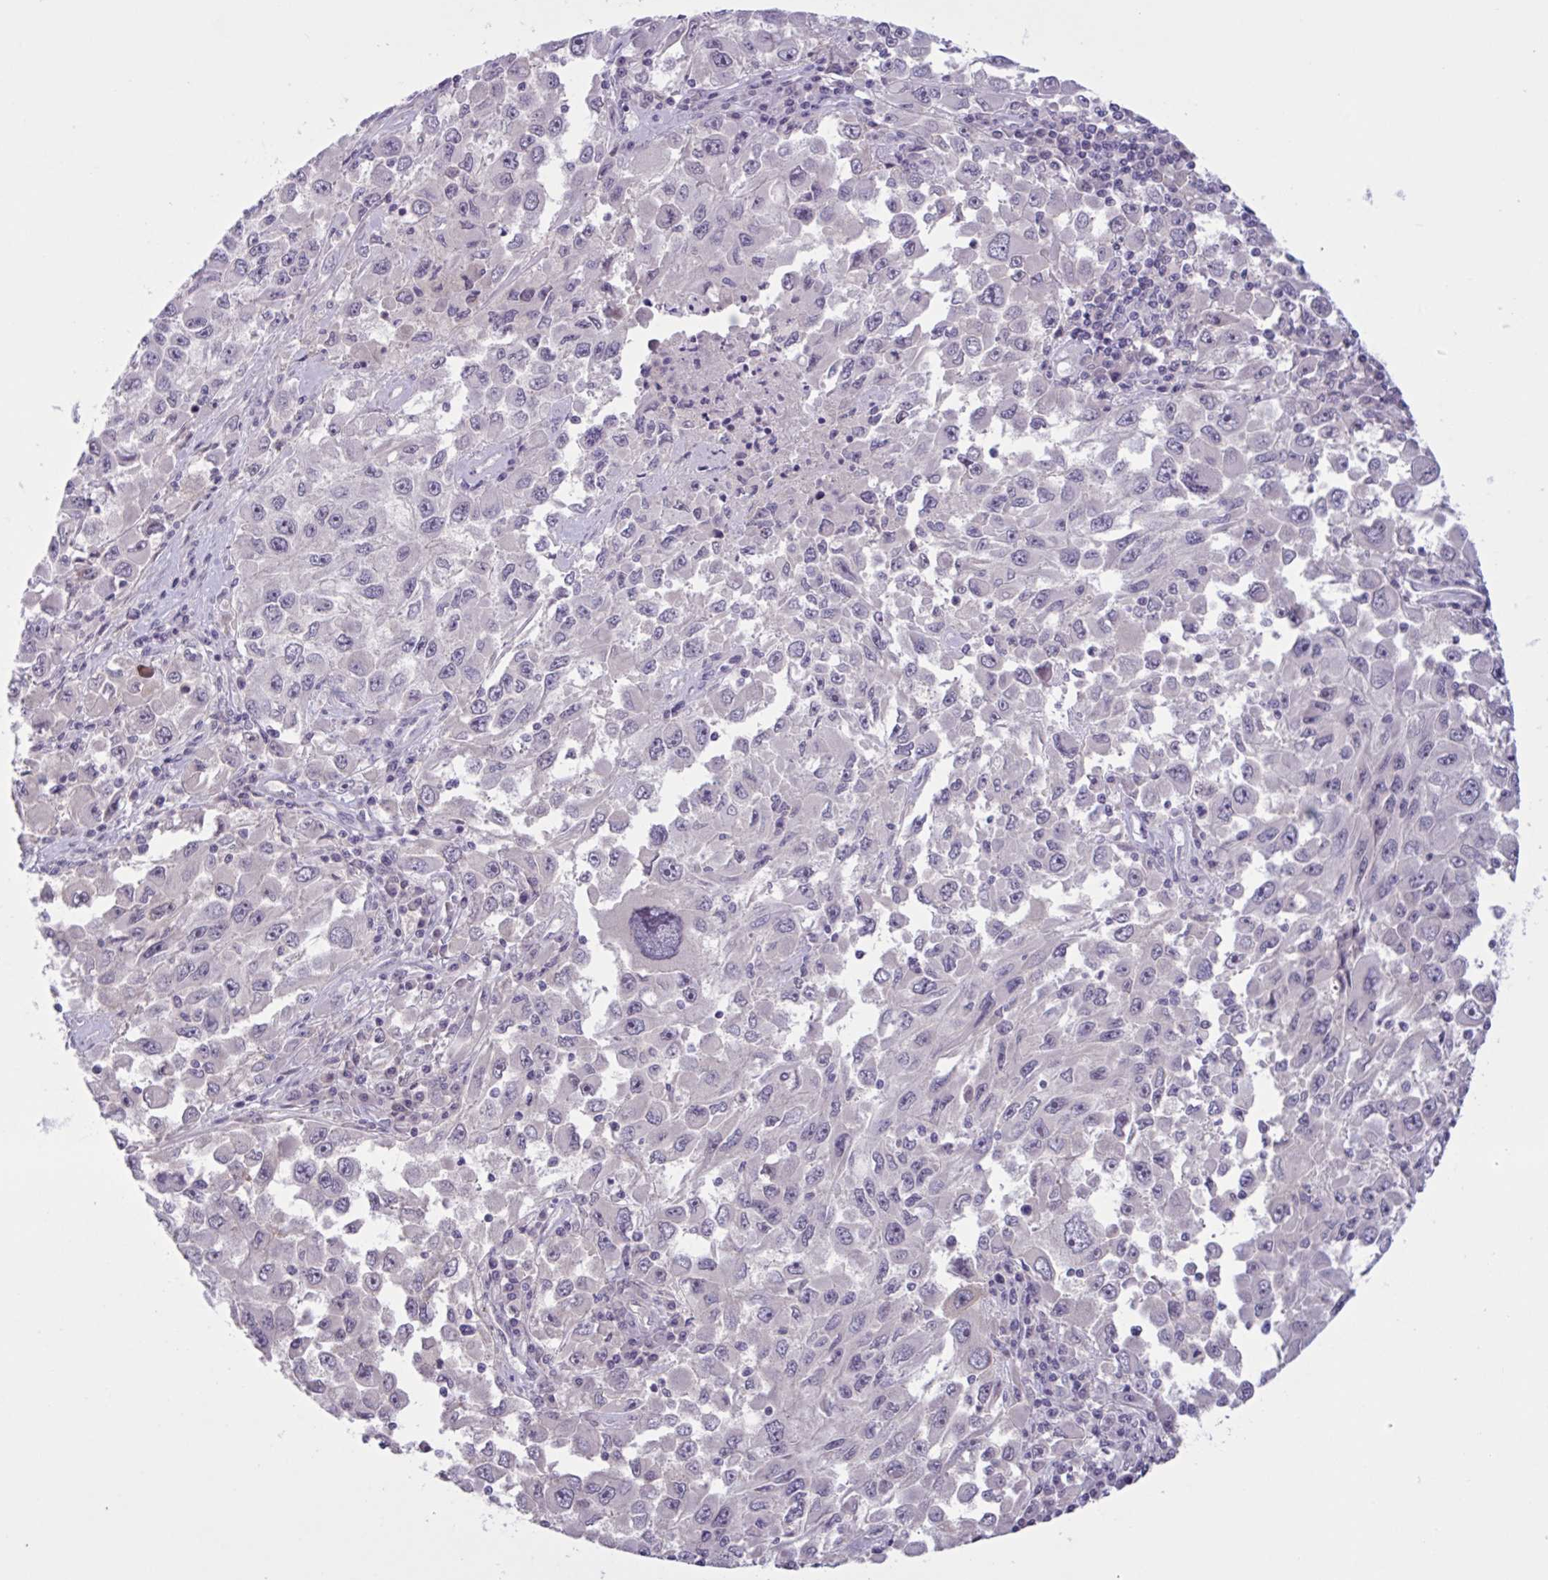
{"staining": {"intensity": "negative", "quantity": "none", "location": "none"}, "tissue": "melanoma", "cell_type": "Tumor cells", "image_type": "cancer", "snomed": [{"axis": "morphology", "description": "Malignant melanoma, Metastatic site"}, {"axis": "topography", "description": "Lymph node"}], "caption": "Immunohistochemistry photomicrograph of neoplastic tissue: human melanoma stained with DAB (3,3'-diaminobenzidine) shows no significant protein expression in tumor cells.", "gene": "RFPL4B", "patient": {"sex": "female", "age": 67}}